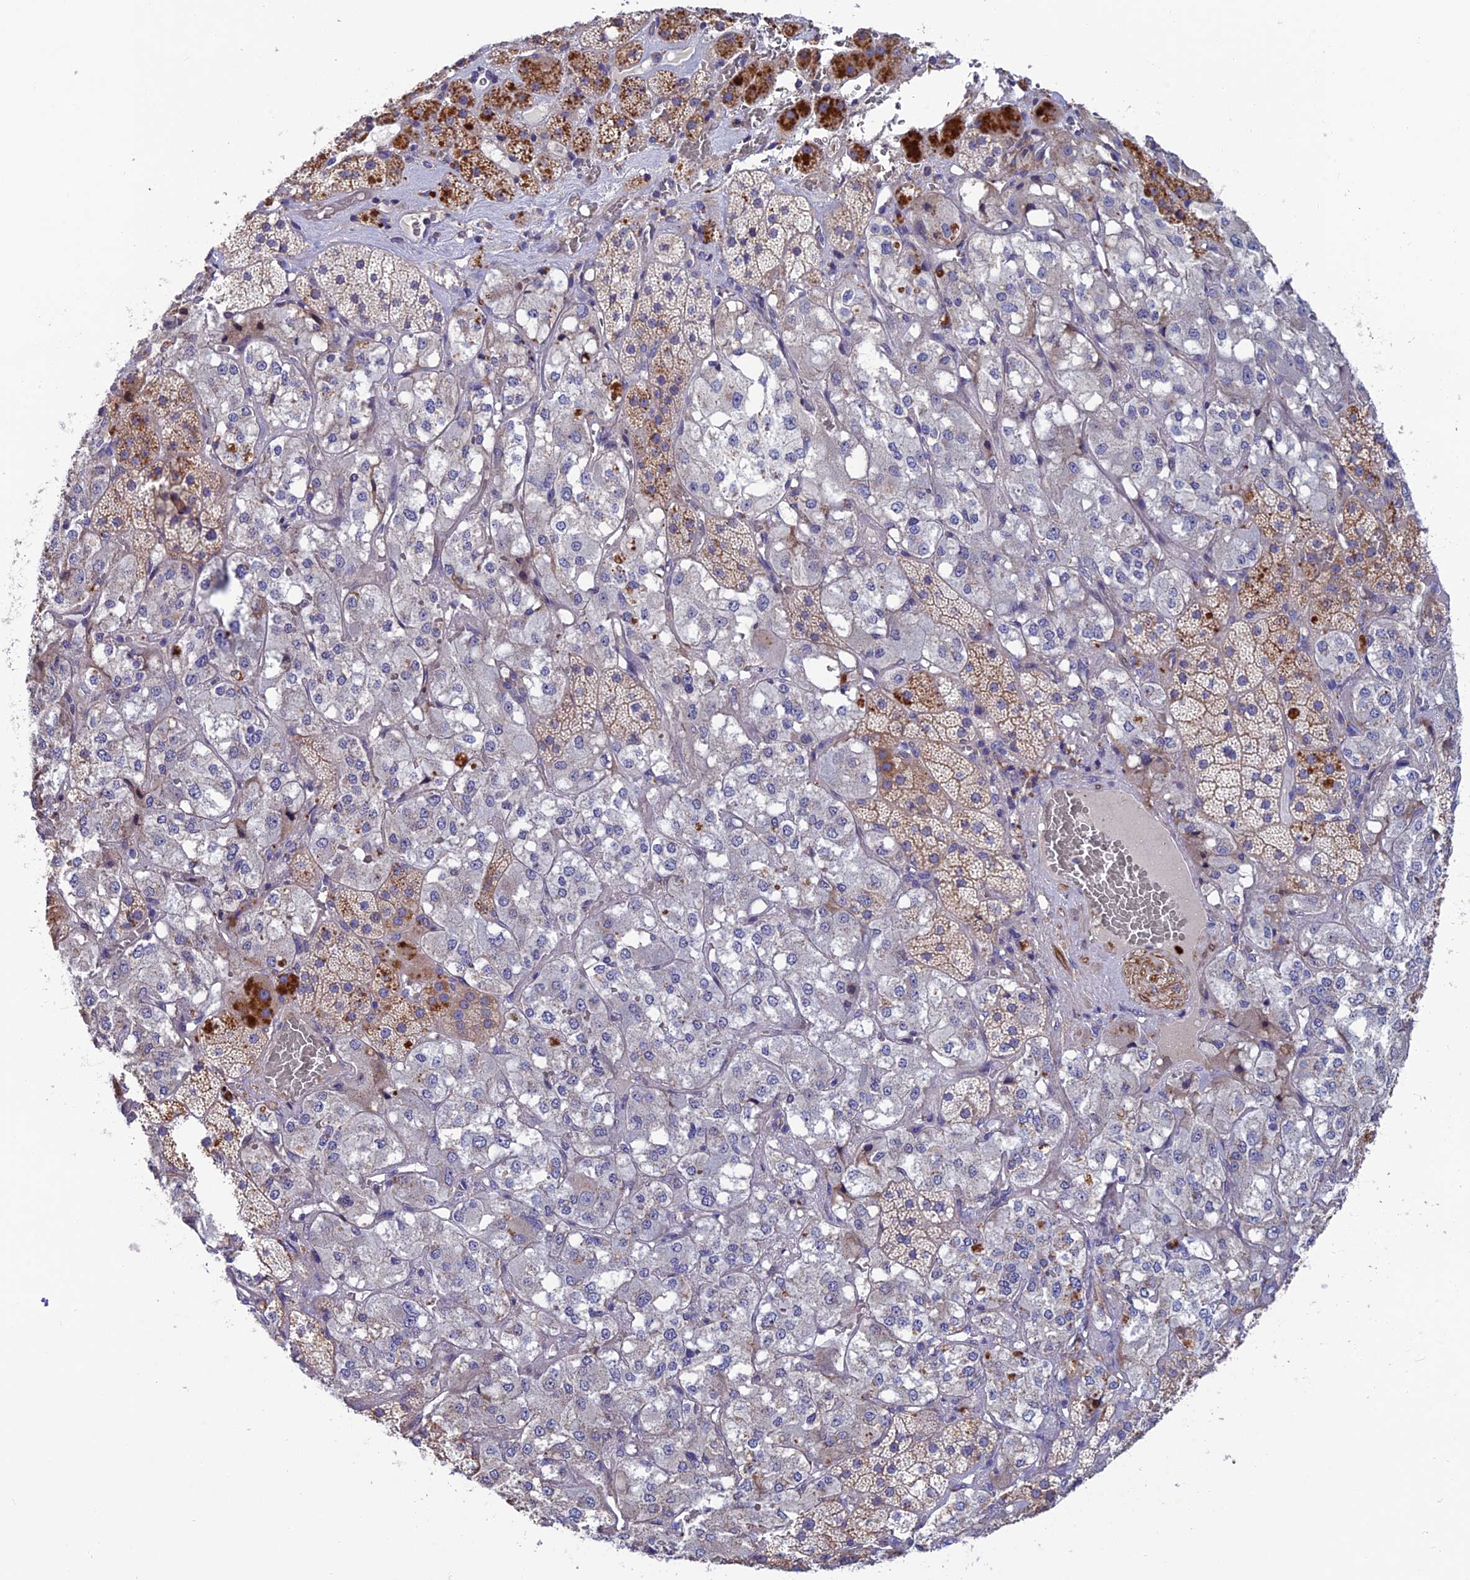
{"staining": {"intensity": "moderate", "quantity": "25%-75%", "location": "cytoplasmic/membranous"}, "tissue": "adrenal gland", "cell_type": "Glandular cells", "image_type": "normal", "snomed": [{"axis": "morphology", "description": "Normal tissue, NOS"}, {"axis": "topography", "description": "Adrenal gland"}], "caption": "A micrograph showing moderate cytoplasmic/membranous positivity in approximately 25%-75% of glandular cells in benign adrenal gland, as visualized by brown immunohistochemical staining.", "gene": "FAM178B", "patient": {"sex": "male", "age": 57}}